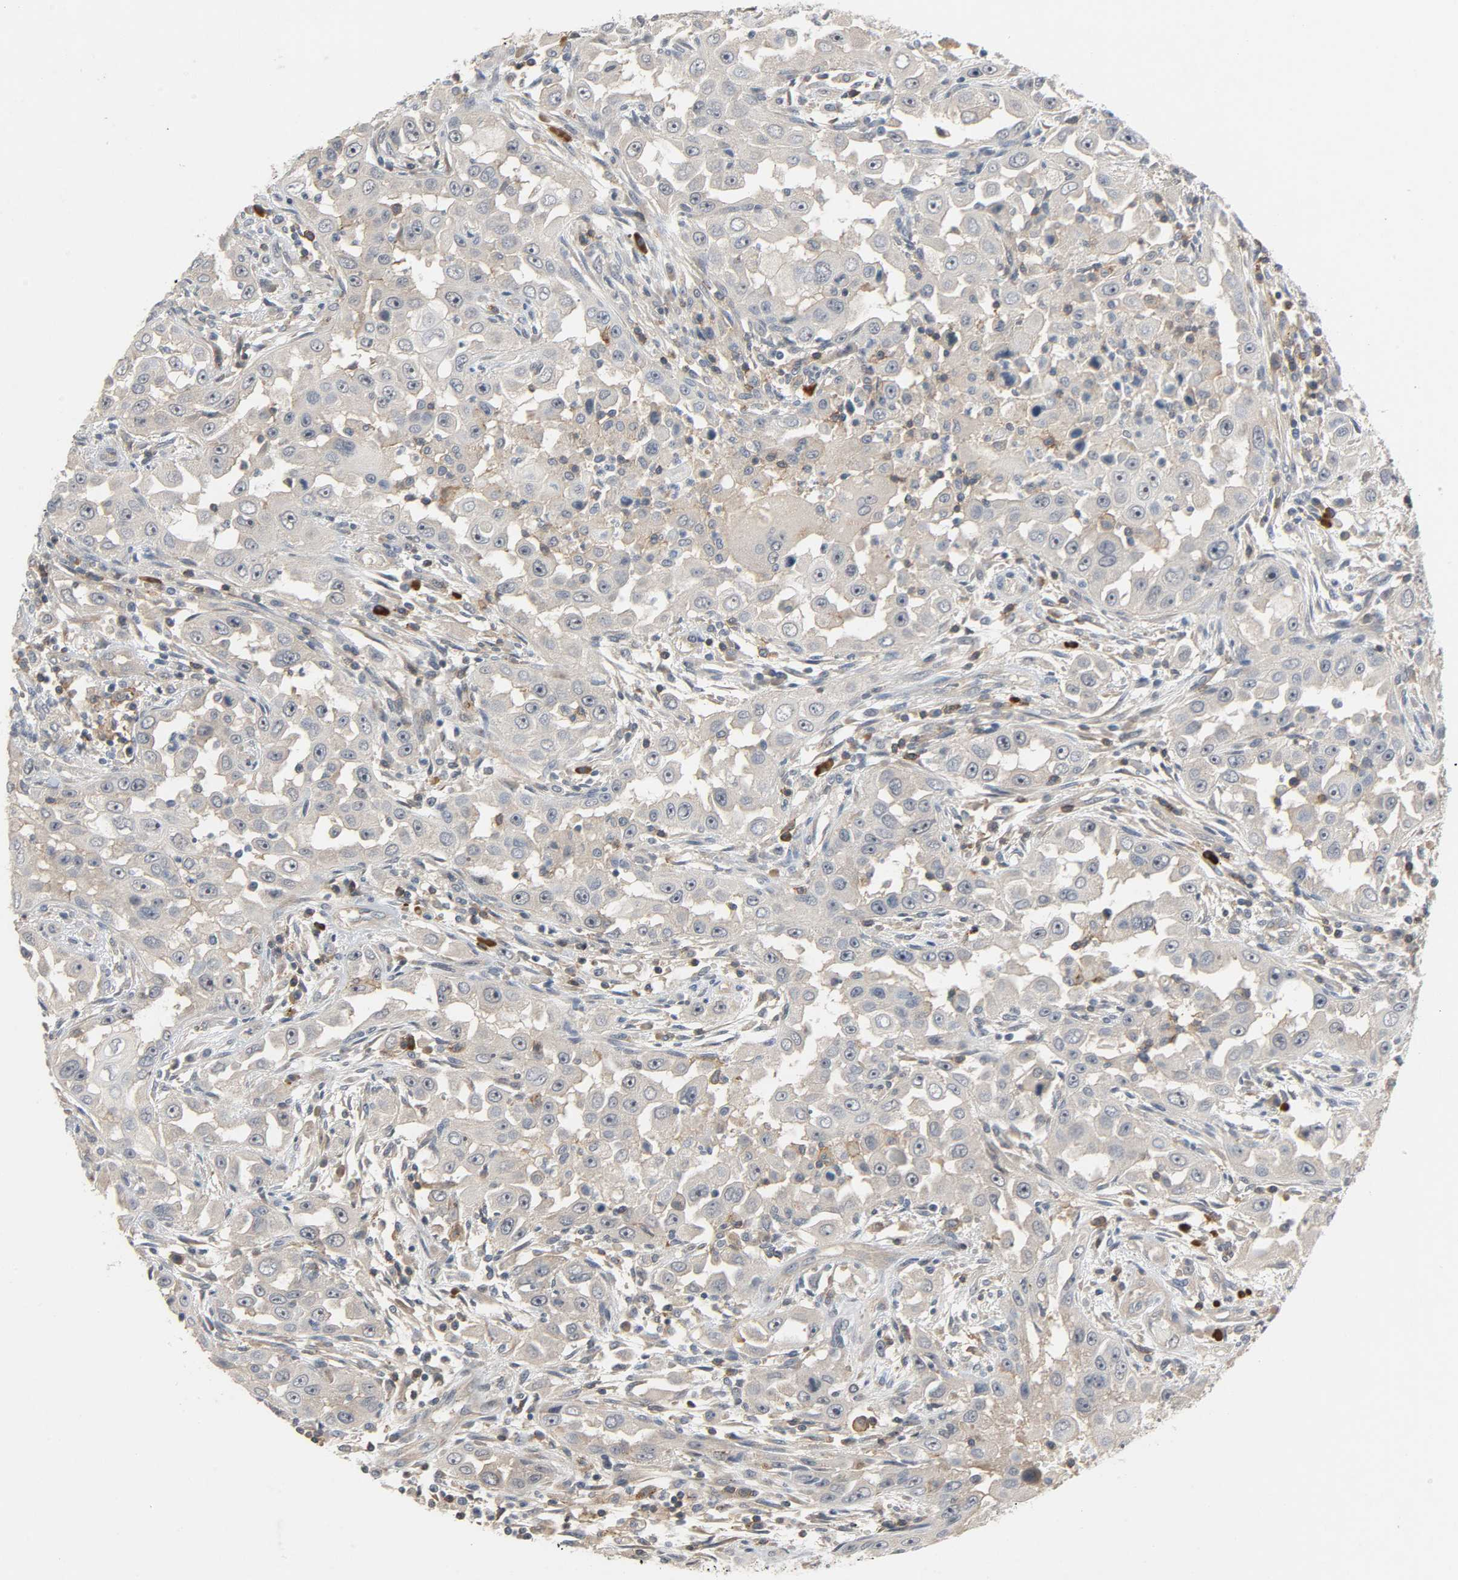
{"staining": {"intensity": "weak", "quantity": "25%-75%", "location": "cytoplasmic/membranous"}, "tissue": "head and neck cancer", "cell_type": "Tumor cells", "image_type": "cancer", "snomed": [{"axis": "morphology", "description": "Carcinoma, NOS"}, {"axis": "topography", "description": "Head-Neck"}], "caption": "Head and neck cancer (carcinoma) stained with DAB (3,3'-diaminobenzidine) immunohistochemistry (IHC) exhibits low levels of weak cytoplasmic/membranous staining in about 25%-75% of tumor cells.", "gene": "CD4", "patient": {"sex": "male", "age": 87}}